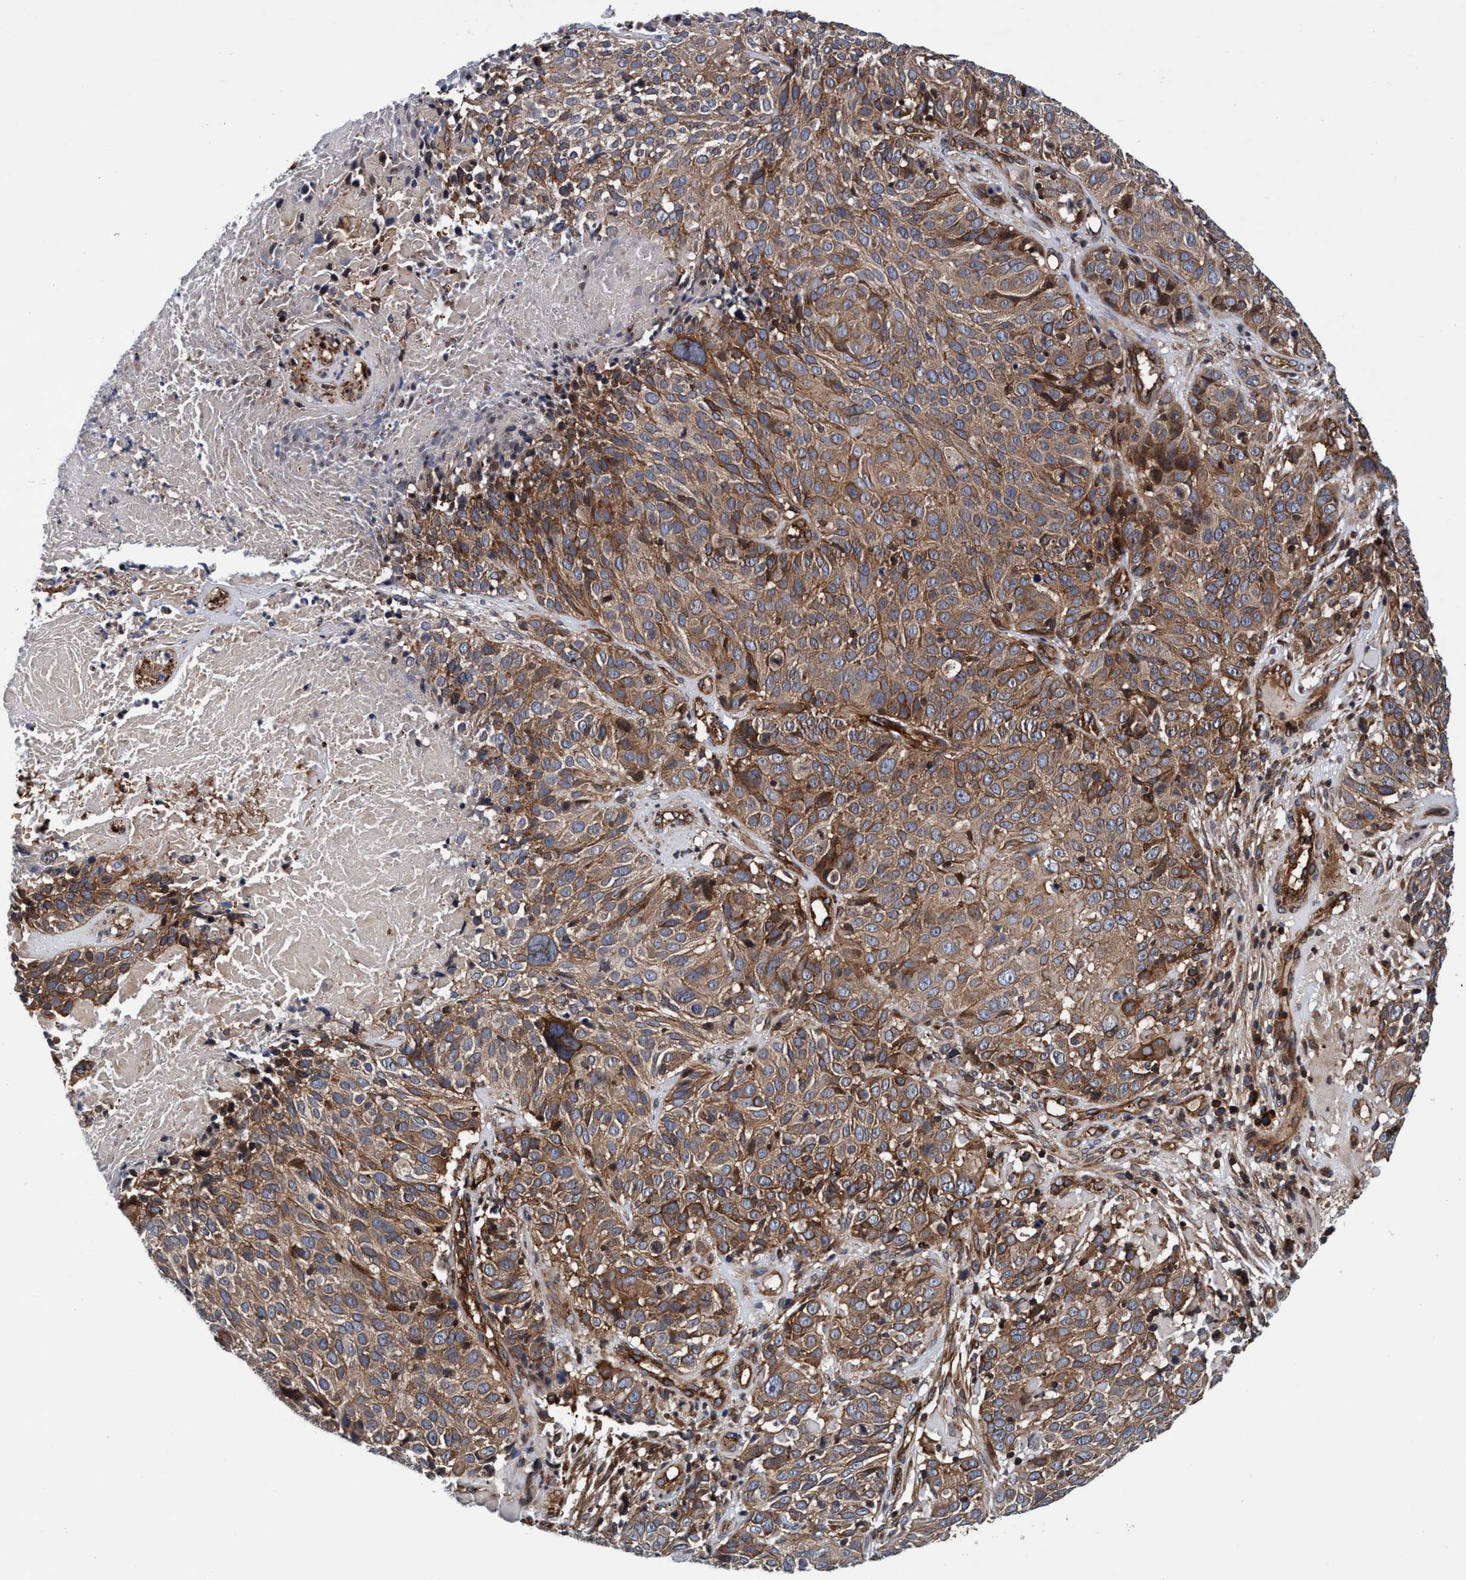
{"staining": {"intensity": "moderate", "quantity": ">75%", "location": "cytoplasmic/membranous"}, "tissue": "cervical cancer", "cell_type": "Tumor cells", "image_type": "cancer", "snomed": [{"axis": "morphology", "description": "Squamous cell carcinoma, NOS"}, {"axis": "topography", "description": "Cervix"}], "caption": "Brown immunohistochemical staining in human squamous cell carcinoma (cervical) demonstrates moderate cytoplasmic/membranous staining in approximately >75% of tumor cells.", "gene": "MCM3AP", "patient": {"sex": "female", "age": 74}}